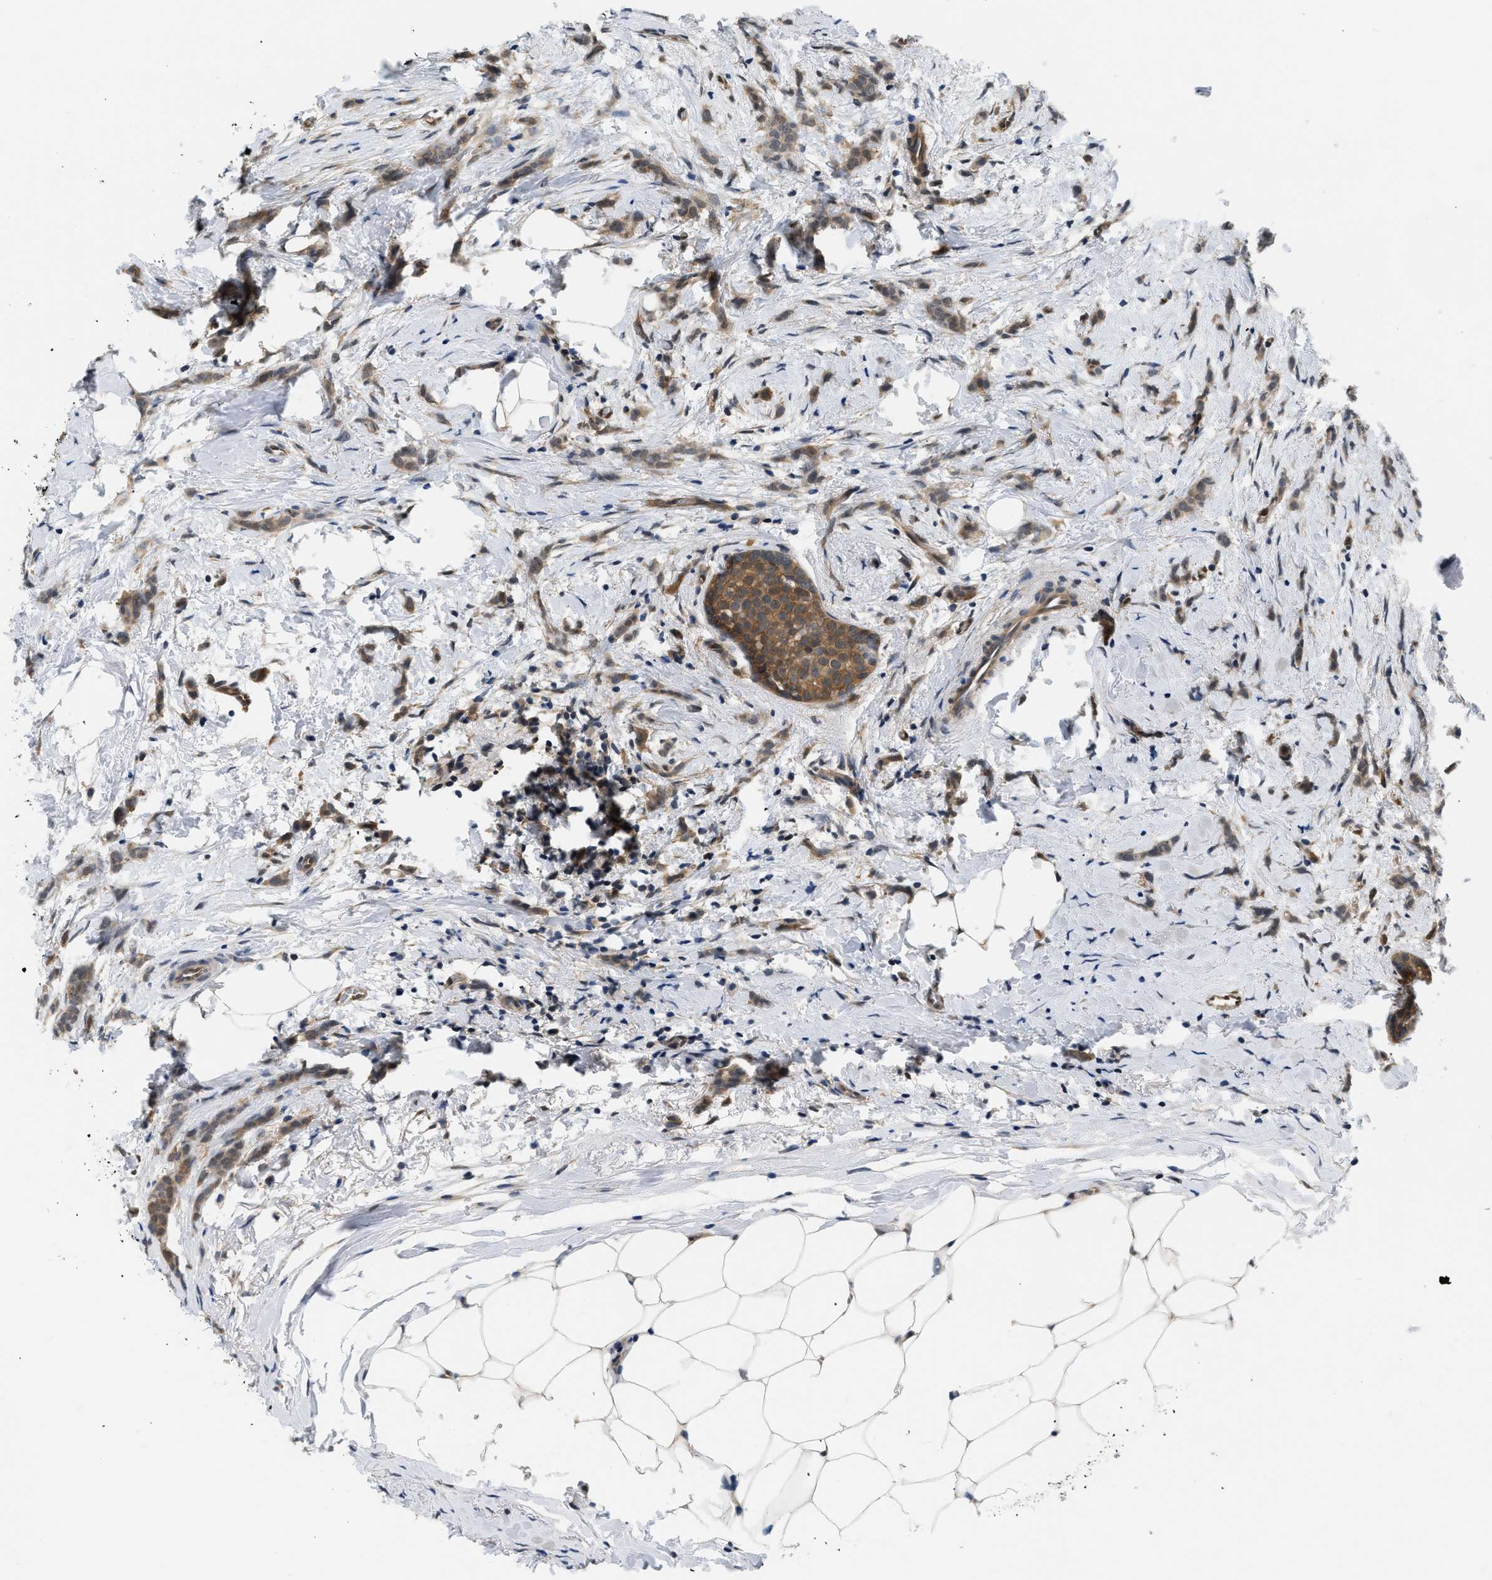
{"staining": {"intensity": "moderate", "quantity": ">75%", "location": "cytoplasmic/membranous"}, "tissue": "breast cancer", "cell_type": "Tumor cells", "image_type": "cancer", "snomed": [{"axis": "morphology", "description": "Lobular carcinoma, in situ"}, {"axis": "morphology", "description": "Lobular carcinoma"}, {"axis": "topography", "description": "Breast"}], "caption": "Moderate cytoplasmic/membranous expression is present in about >75% of tumor cells in lobular carcinoma (breast).", "gene": "EIF4EBP2", "patient": {"sex": "female", "age": 41}}